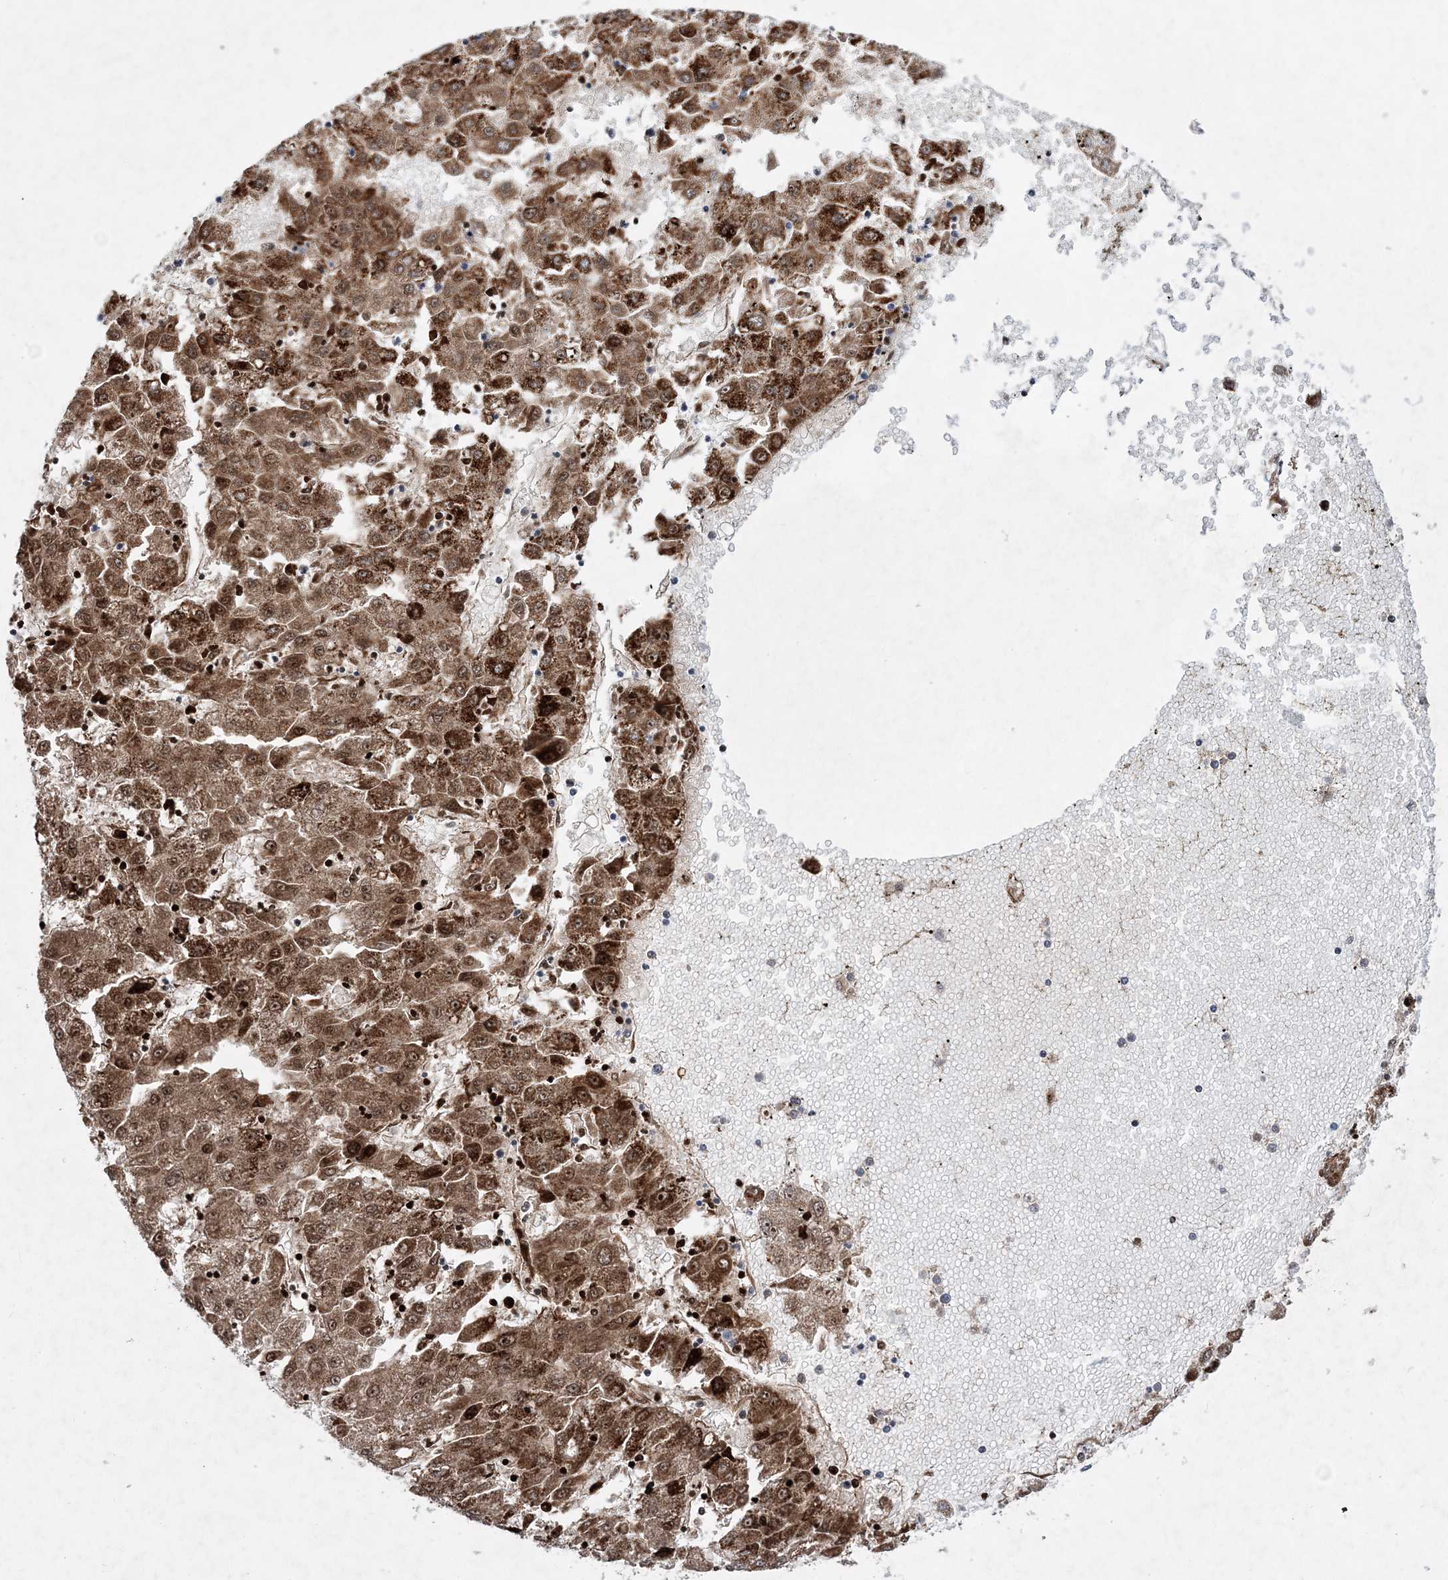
{"staining": {"intensity": "strong", "quantity": ">75%", "location": "cytoplasmic/membranous,nuclear"}, "tissue": "liver cancer", "cell_type": "Tumor cells", "image_type": "cancer", "snomed": [{"axis": "morphology", "description": "Carcinoma, Hepatocellular, NOS"}, {"axis": "topography", "description": "Liver"}], "caption": "This micrograph displays immunohistochemistry (IHC) staining of liver cancer, with high strong cytoplasmic/membranous and nuclear positivity in about >75% of tumor cells.", "gene": "NGLY1", "patient": {"sex": "male", "age": 72}}